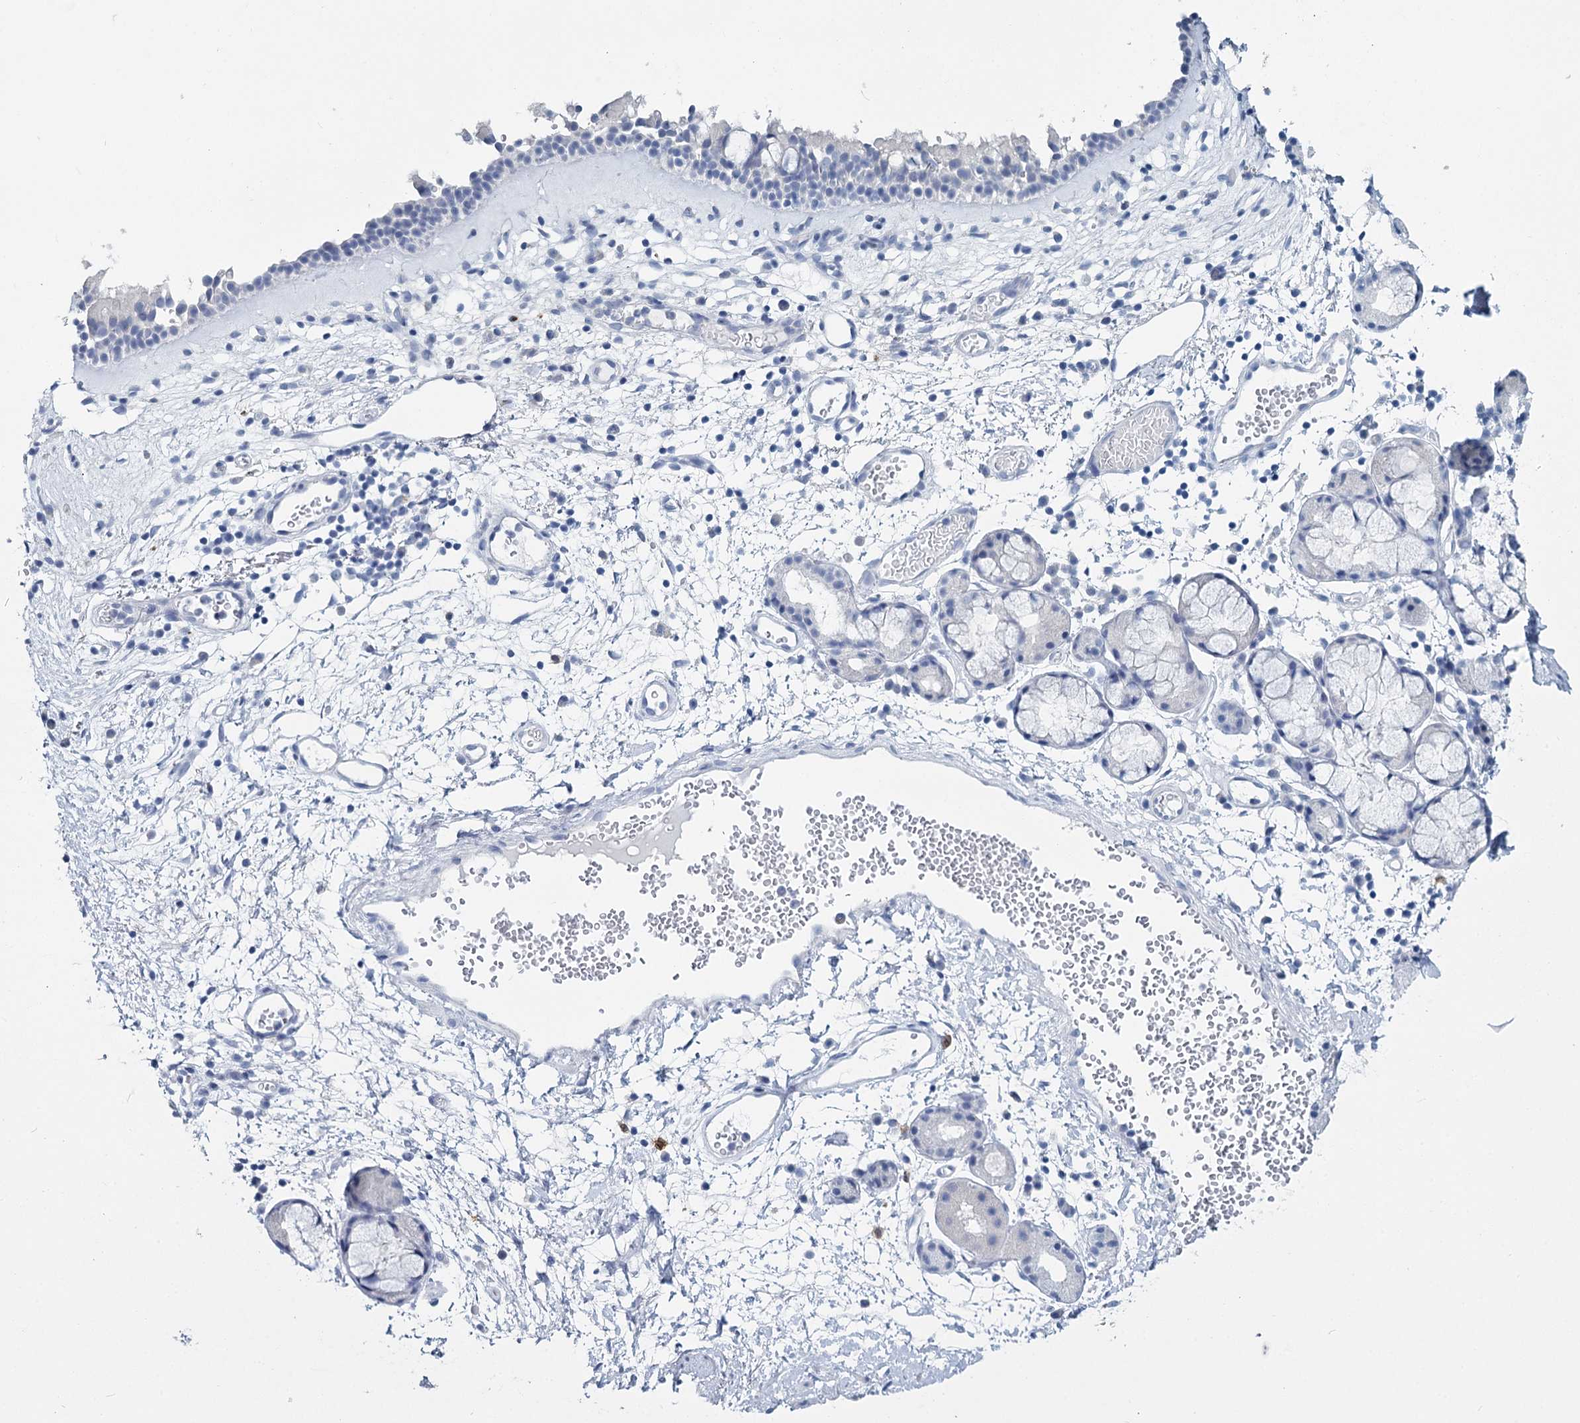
{"staining": {"intensity": "negative", "quantity": "none", "location": "none"}, "tissue": "nasopharynx", "cell_type": "Respiratory epithelial cells", "image_type": "normal", "snomed": [{"axis": "morphology", "description": "Normal tissue, NOS"}, {"axis": "morphology", "description": "Inflammation, NOS"}, {"axis": "topography", "description": "Nasopharynx"}], "caption": "Immunohistochemistry histopathology image of unremarkable nasopharynx: nasopharynx stained with DAB exhibits no significant protein staining in respiratory epithelial cells.", "gene": "METTL7B", "patient": {"sex": "male", "age": 70}}